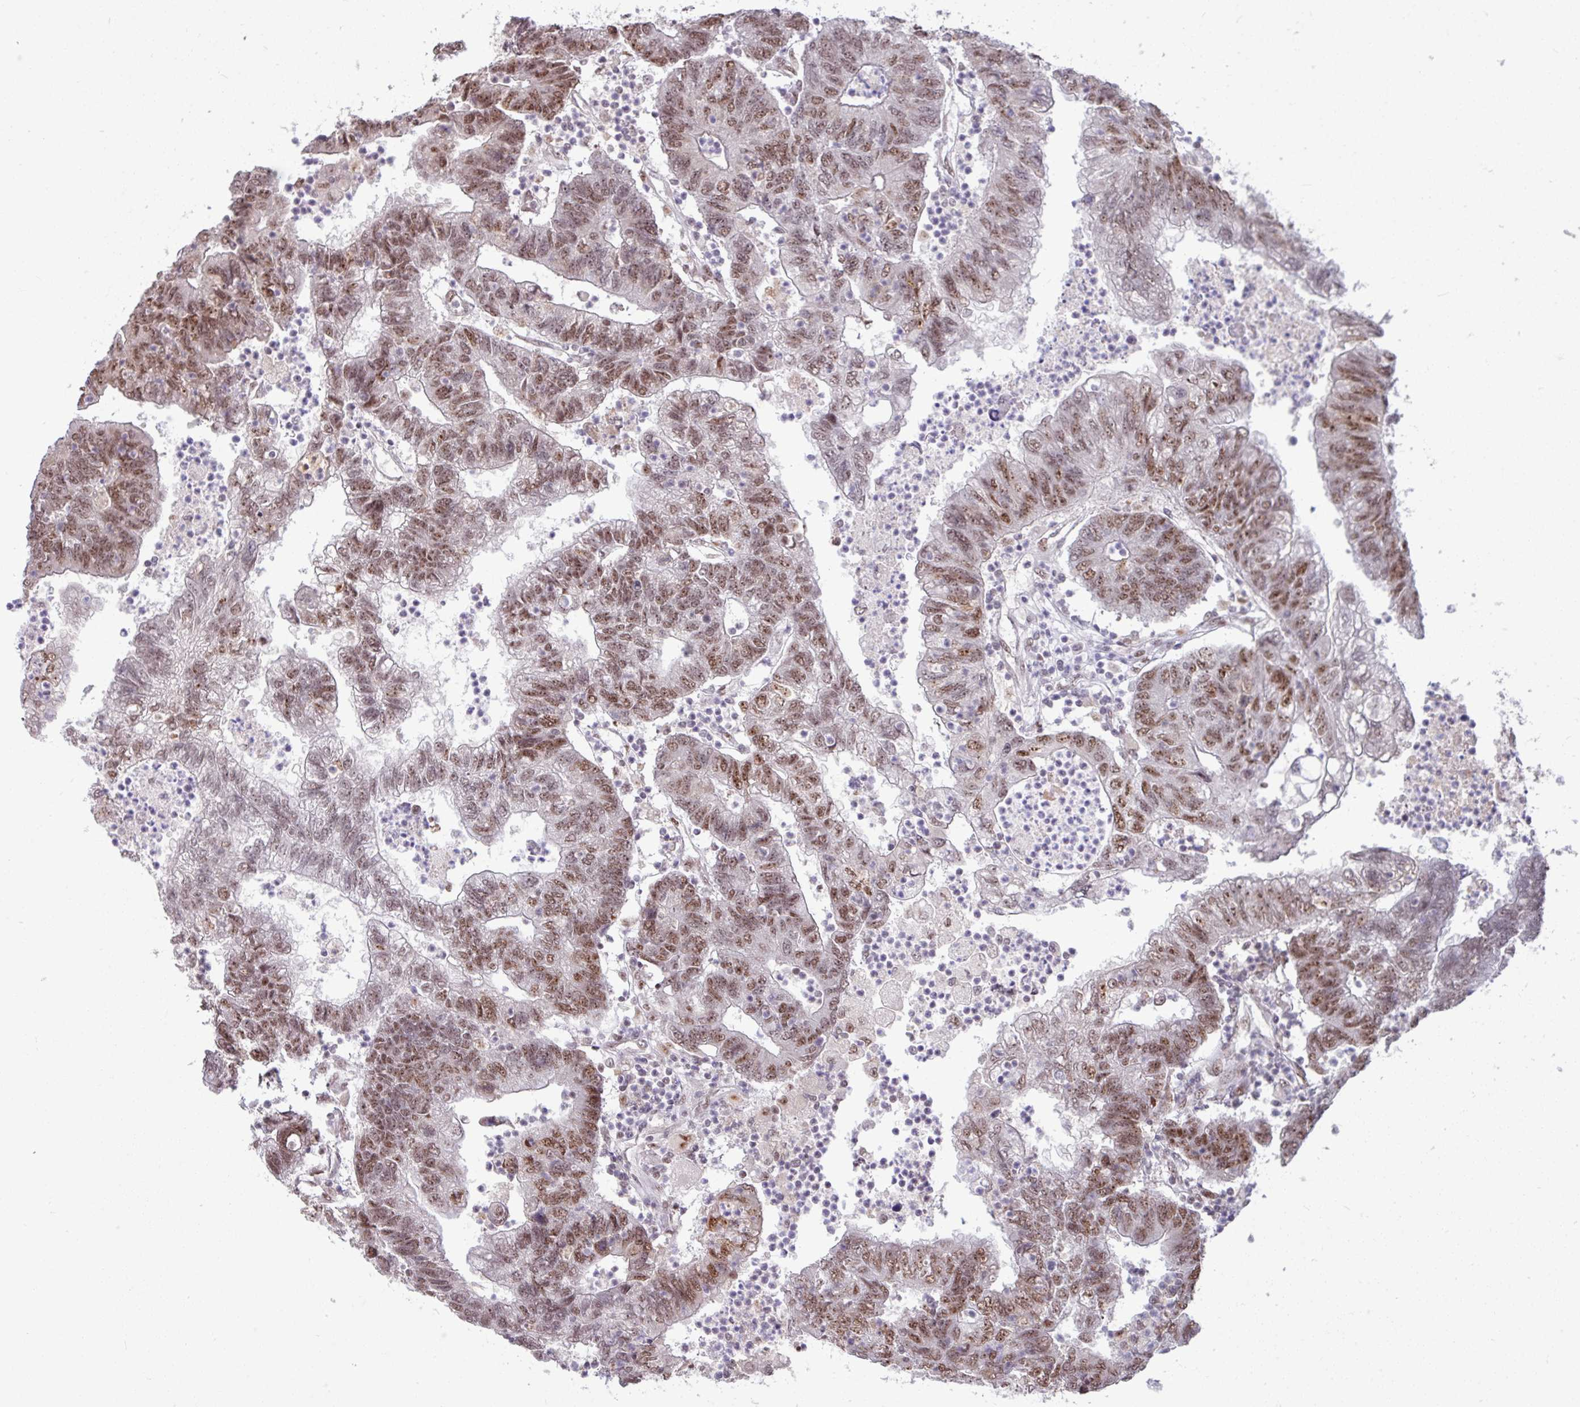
{"staining": {"intensity": "moderate", "quantity": ">75%", "location": "nuclear"}, "tissue": "colorectal cancer", "cell_type": "Tumor cells", "image_type": "cancer", "snomed": [{"axis": "morphology", "description": "Adenocarcinoma, NOS"}, {"axis": "topography", "description": "Colon"}], "caption": "Immunohistochemistry of colorectal cancer demonstrates medium levels of moderate nuclear positivity in approximately >75% of tumor cells. (IHC, brightfield microscopy, high magnification).", "gene": "TDG", "patient": {"sex": "female", "age": 48}}